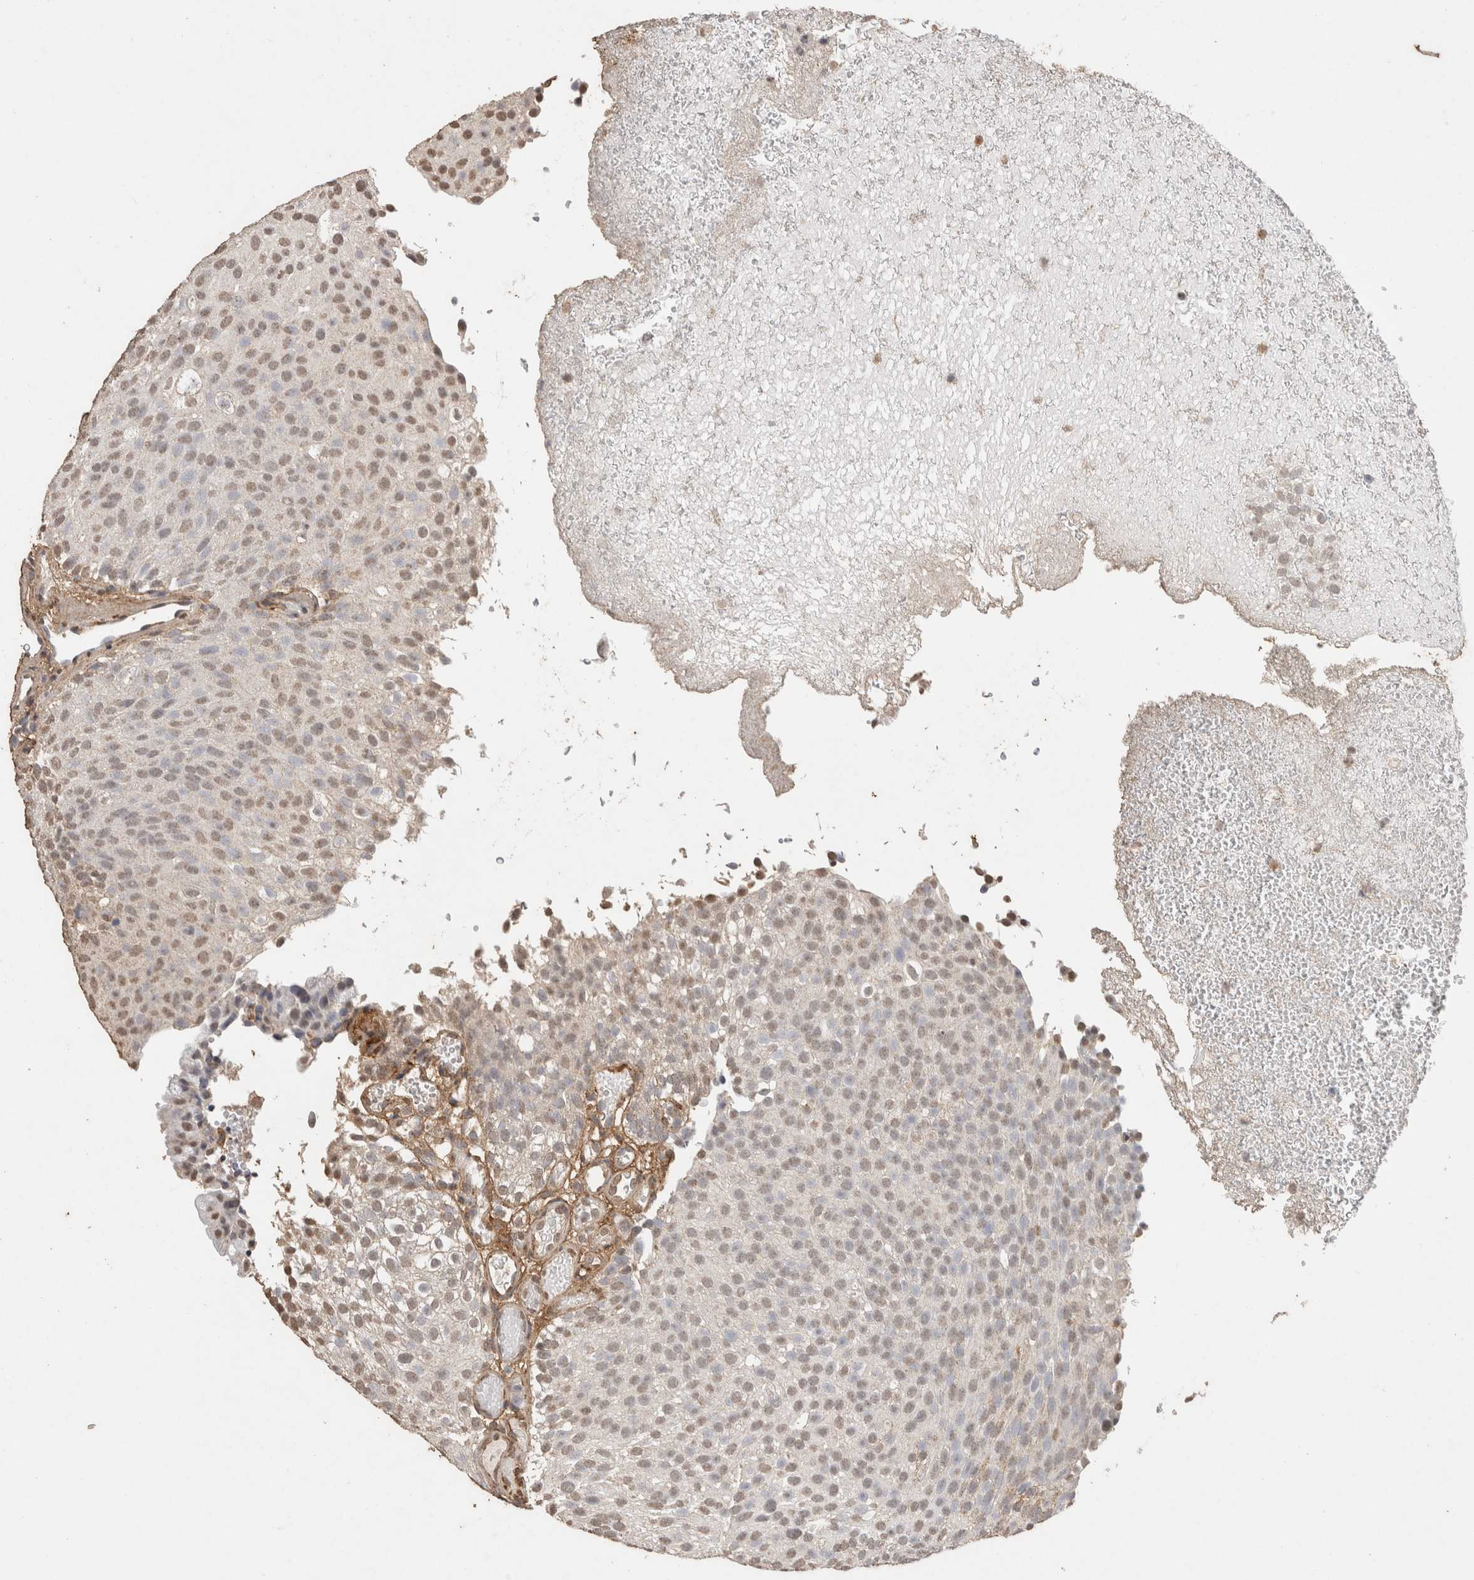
{"staining": {"intensity": "weak", "quantity": "25%-75%", "location": "nuclear"}, "tissue": "urothelial cancer", "cell_type": "Tumor cells", "image_type": "cancer", "snomed": [{"axis": "morphology", "description": "Urothelial carcinoma, Low grade"}, {"axis": "topography", "description": "Urinary bladder"}], "caption": "IHC photomicrograph of neoplastic tissue: human urothelial cancer stained using immunohistochemistry displays low levels of weak protein expression localized specifically in the nuclear of tumor cells, appearing as a nuclear brown color.", "gene": "C1QTNF5", "patient": {"sex": "male", "age": 78}}